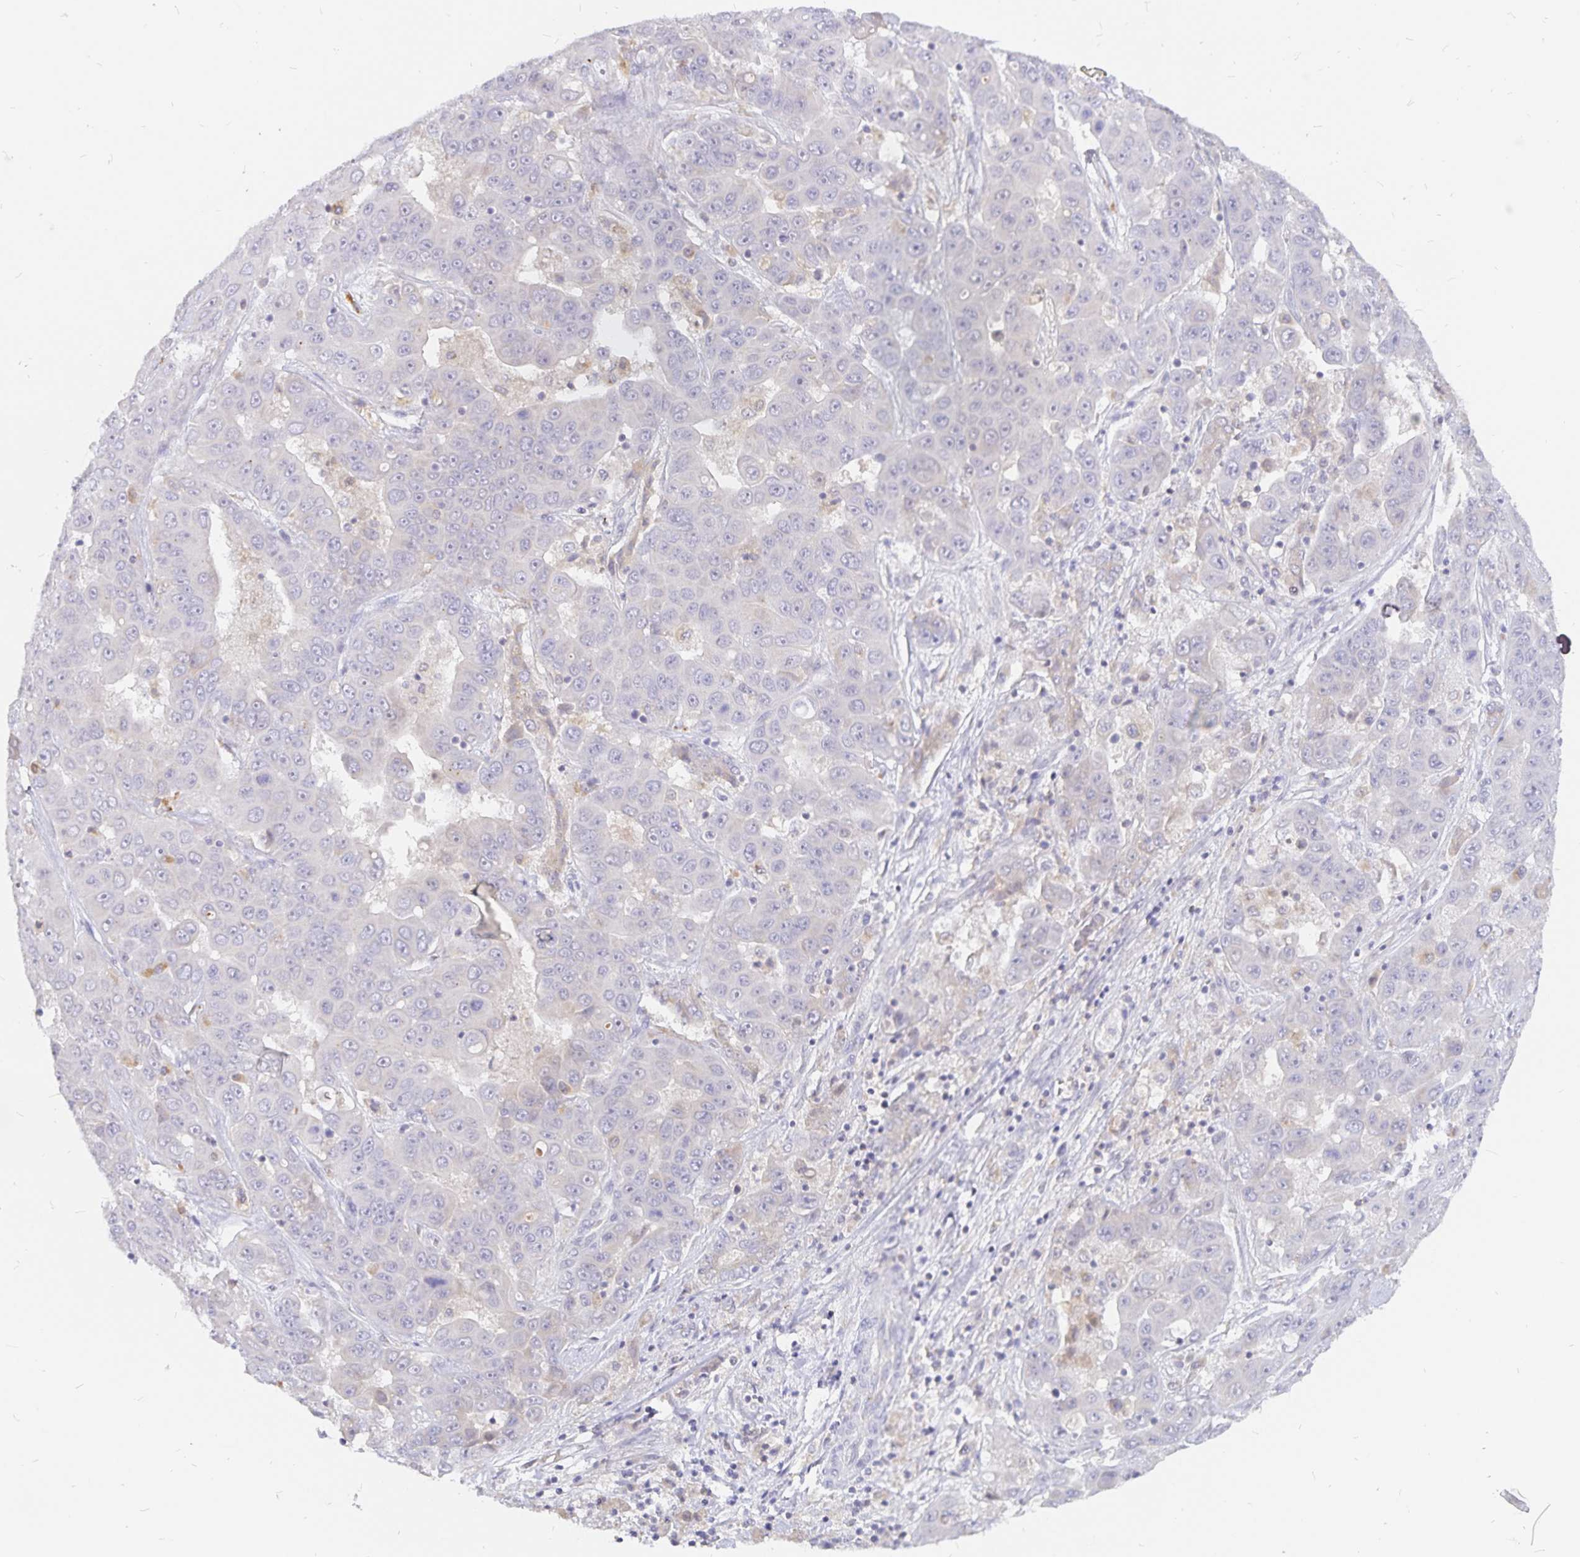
{"staining": {"intensity": "negative", "quantity": "none", "location": "none"}, "tissue": "liver cancer", "cell_type": "Tumor cells", "image_type": "cancer", "snomed": [{"axis": "morphology", "description": "Cholangiocarcinoma"}, {"axis": "topography", "description": "Liver"}], "caption": "Cholangiocarcinoma (liver) stained for a protein using immunohistochemistry (IHC) demonstrates no positivity tumor cells.", "gene": "PKHD1", "patient": {"sex": "female", "age": 52}}